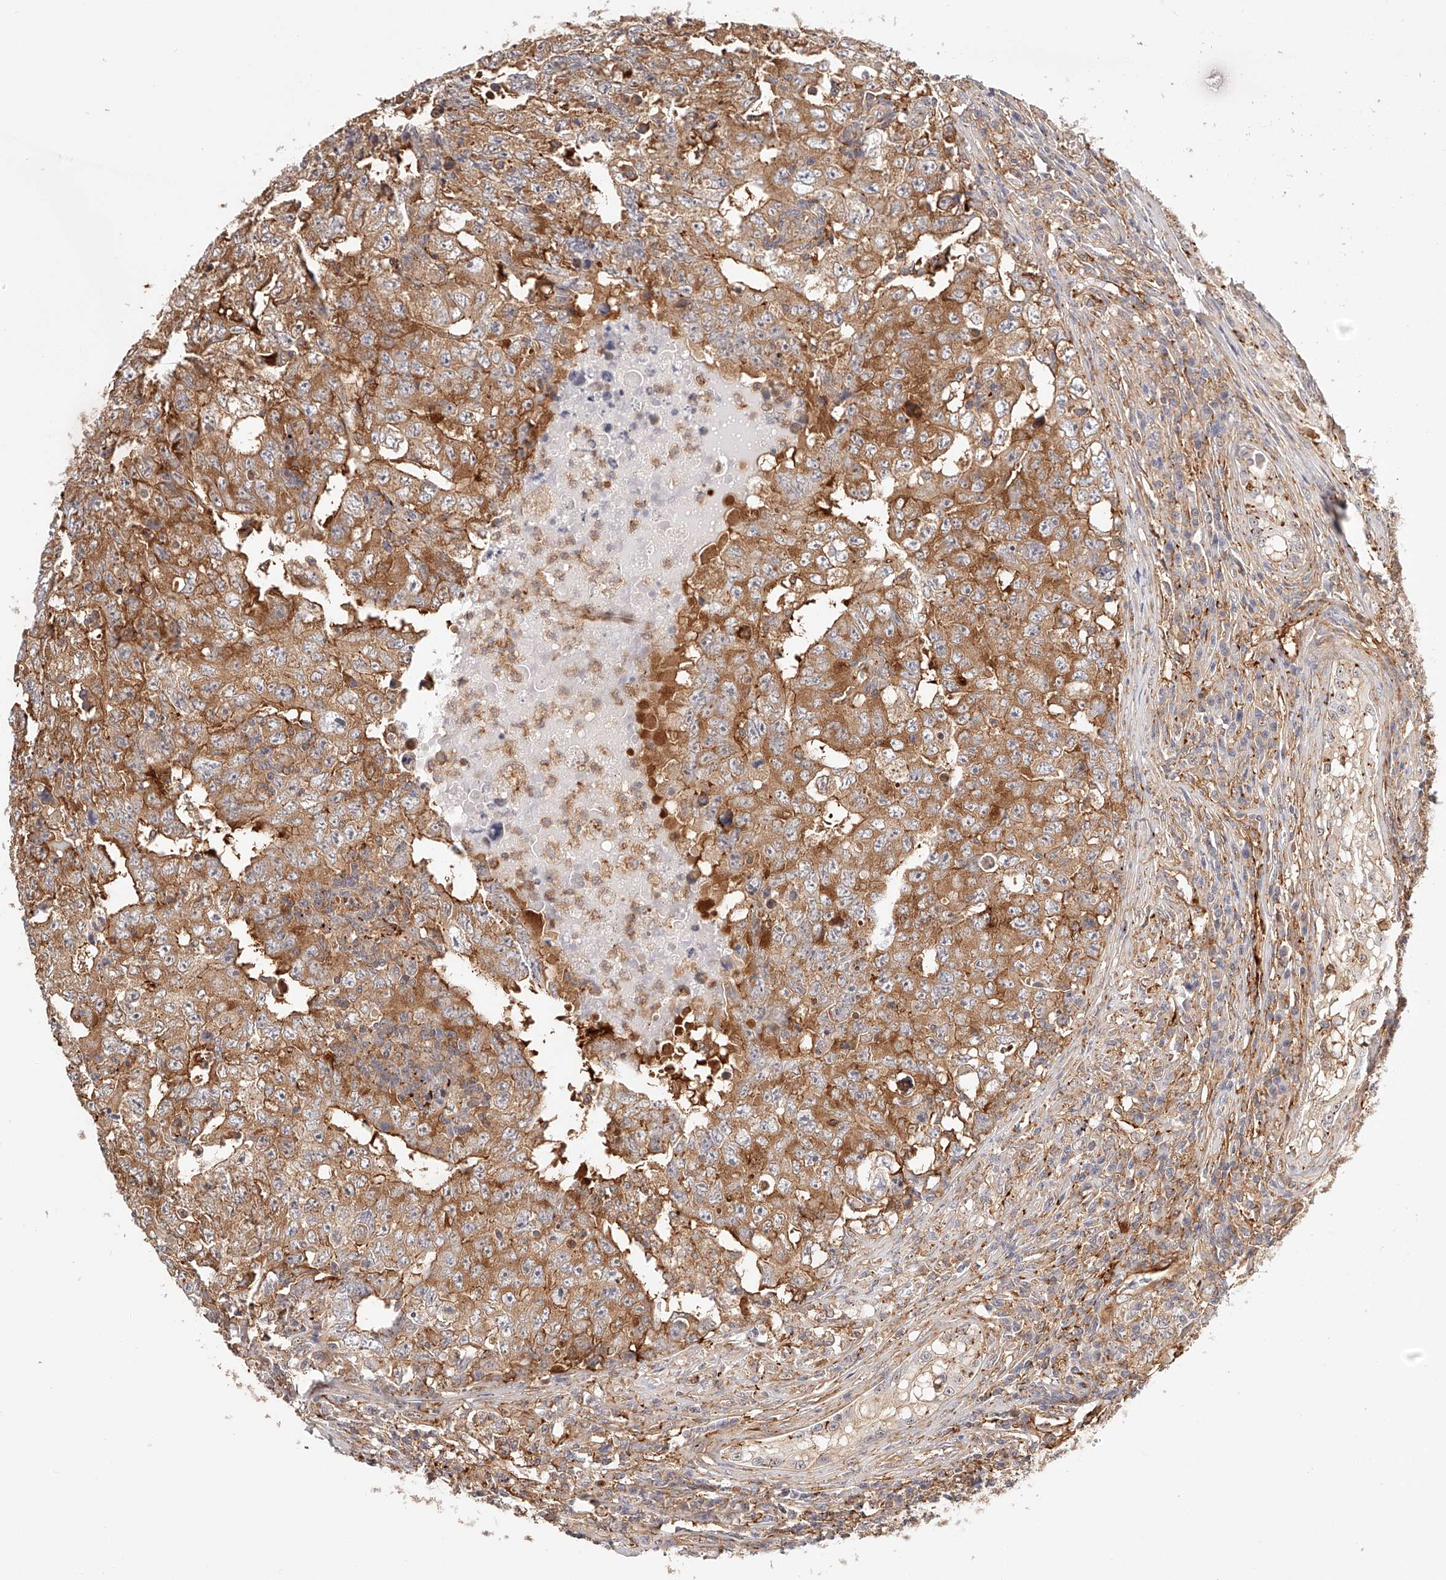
{"staining": {"intensity": "moderate", "quantity": ">75%", "location": "cytoplasmic/membranous"}, "tissue": "testis cancer", "cell_type": "Tumor cells", "image_type": "cancer", "snomed": [{"axis": "morphology", "description": "Carcinoma, Embryonal, NOS"}, {"axis": "topography", "description": "Testis"}], "caption": "This is a histology image of IHC staining of testis cancer, which shows moderate staining in the cytoplasmic/membranous of tumor cells.", "gene": "SYNC", "patient": {"sex": "male", "age": 26}}